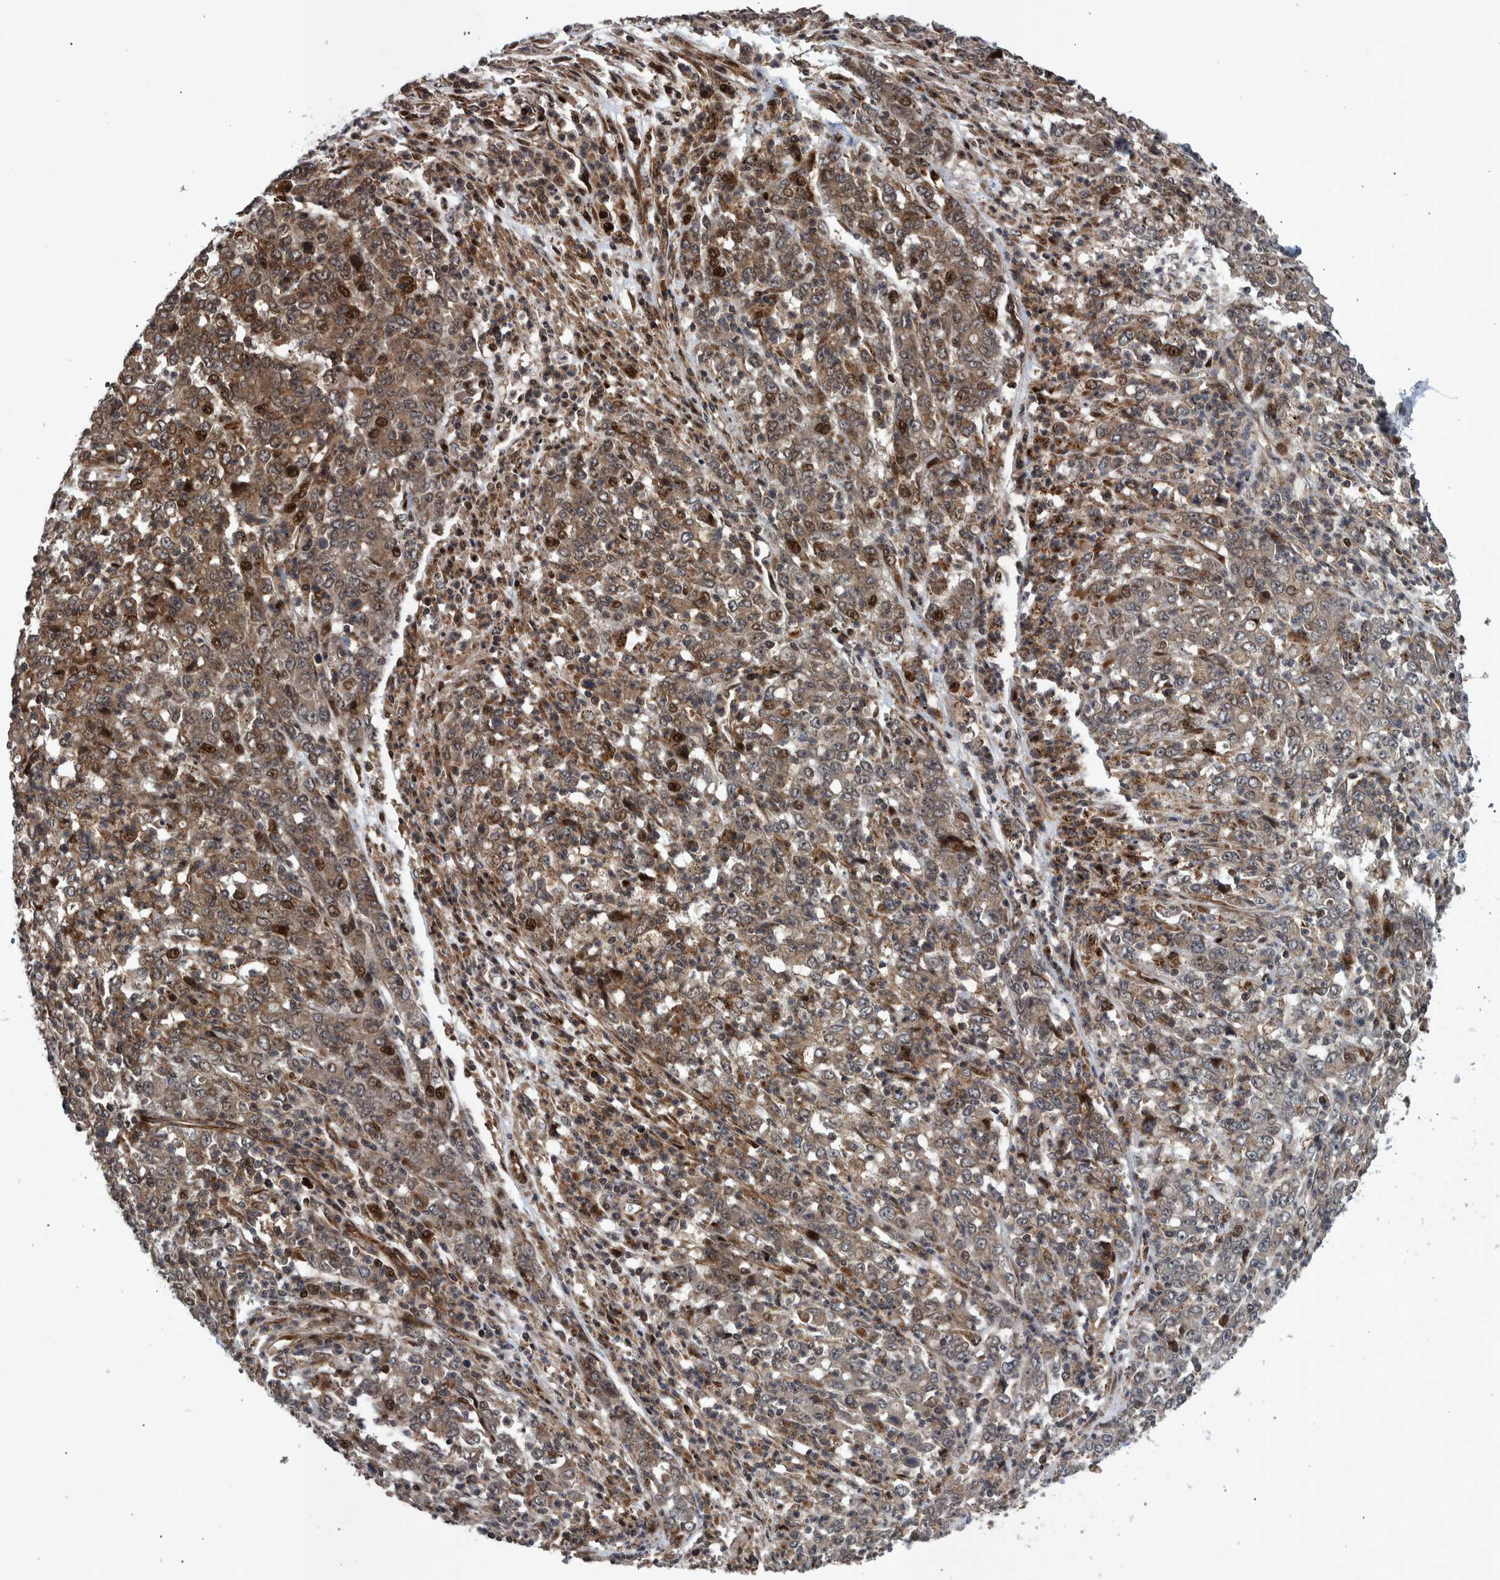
{"staining": {"intensity": "moderate", "quantity": "25%-75%", "location": "cytoplasmic/membranous,nuclear"}, "tissue": "stomach cancer", "cell_type": "Tumor cells", "image_type": "cancer", "snomed": [{"axis": "morphology", "description": "Adenocarcinoma, NOS"}, {"axis": "topography", "description": "Stomach, lower"}], "caption": "Adenocarcinoma (stomach) stained with a protein marker shows moderate staining in tumor cells.", "gene": "SHISA6", "patient": {"sex": "female", "age": 71}}